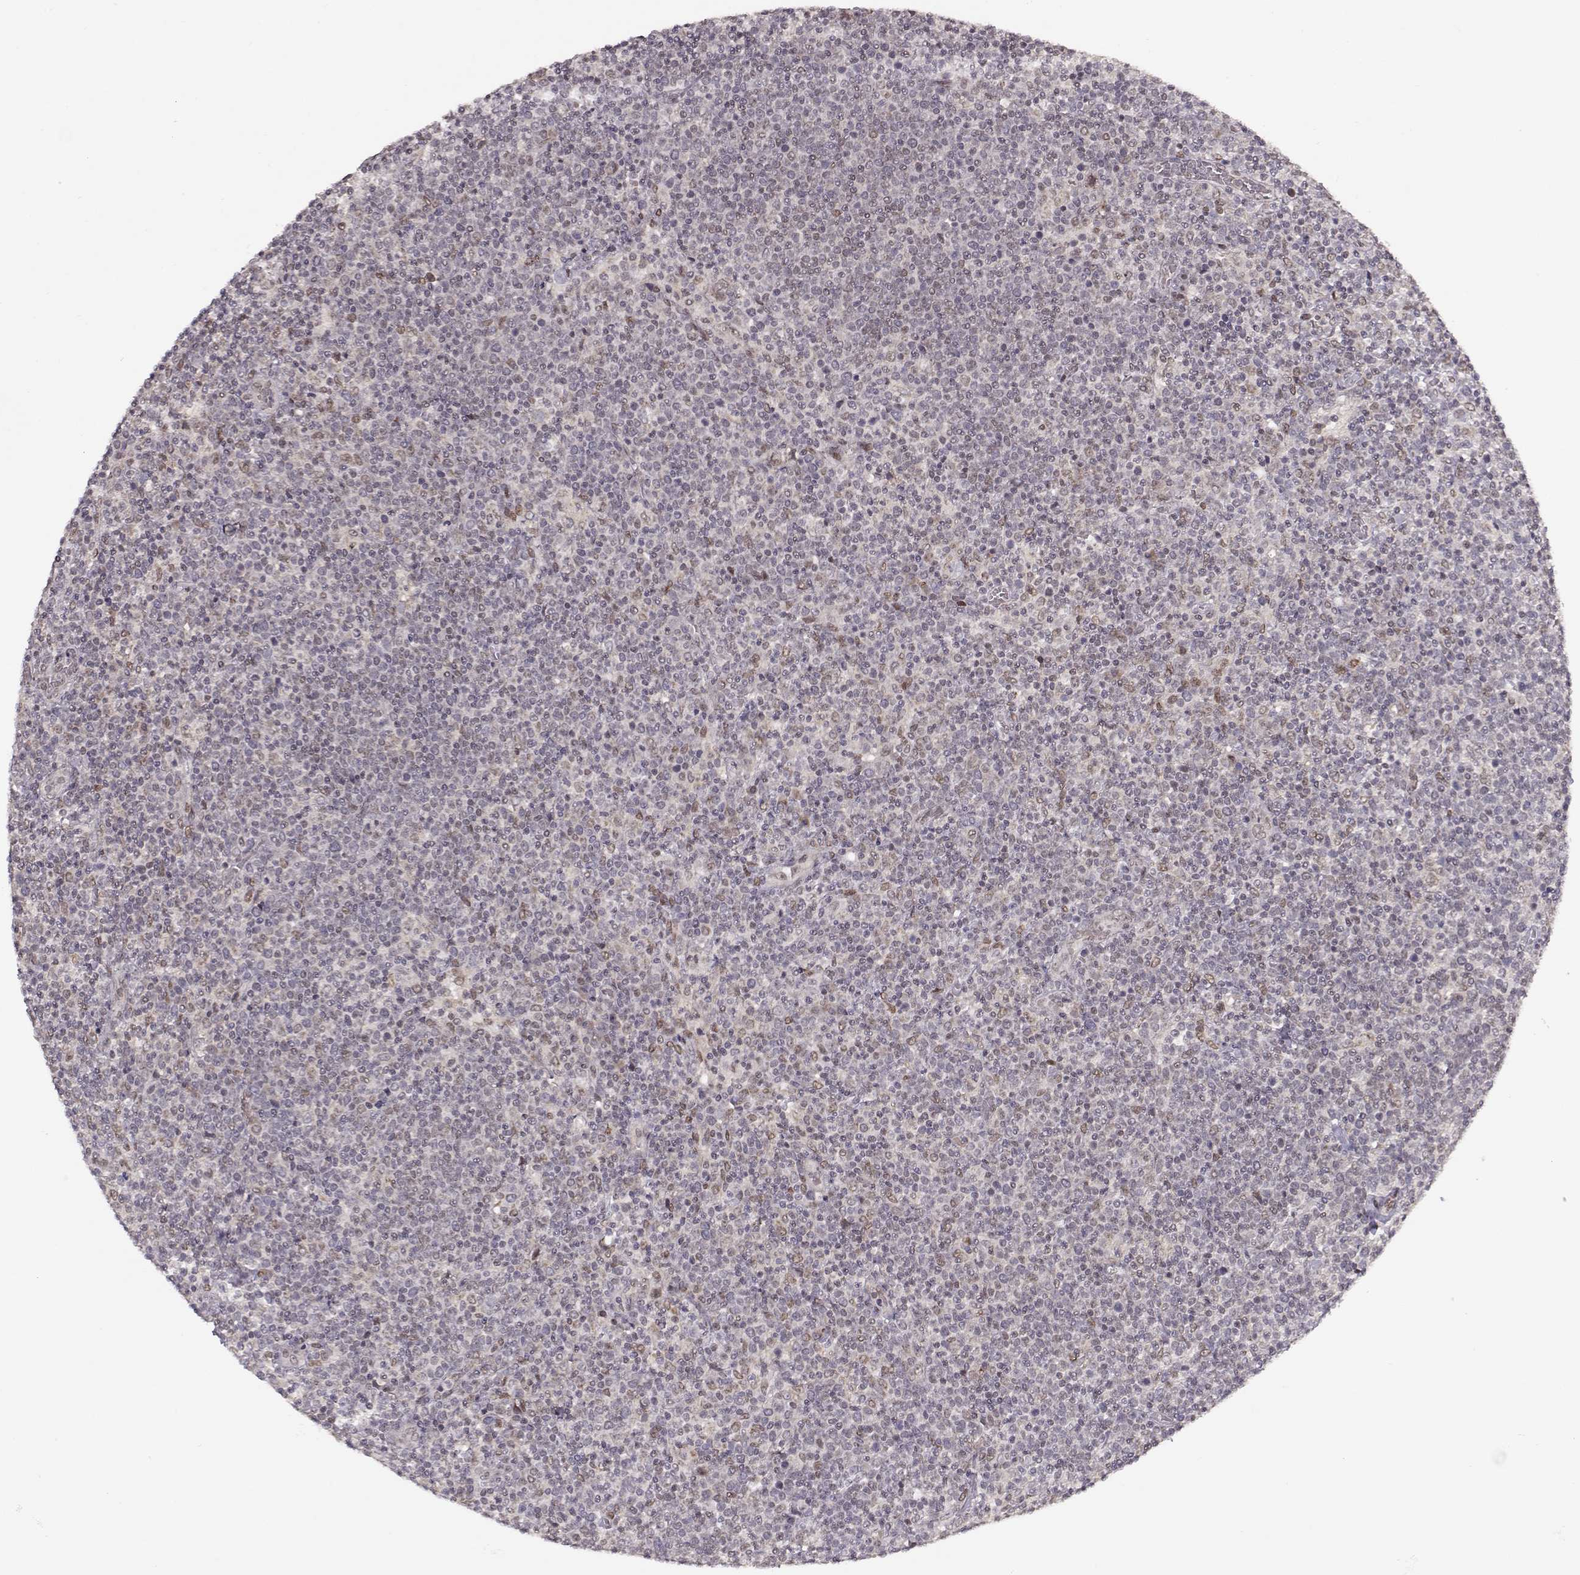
{"staining": {"intensity": "negative", "quantity": "none", "location": "none"}, "tissue": "lymphoma", "cell_type": "Tumor cells", "image_type": "cancer", "snomed": [{"axis": "morphology", "description": "Malignant lymphoma, non-Hodgkin's type, High grade"}, {"axis": "topography", "description": "Lymph node"}], "caption": "High-grade malignant lymphoma, non-Hodgkin's type was stained to show a protein in brown. There is no significant expression in tumor cells.", "gene": "RAI1", "patient": {"sex": "male", "age": 61}}